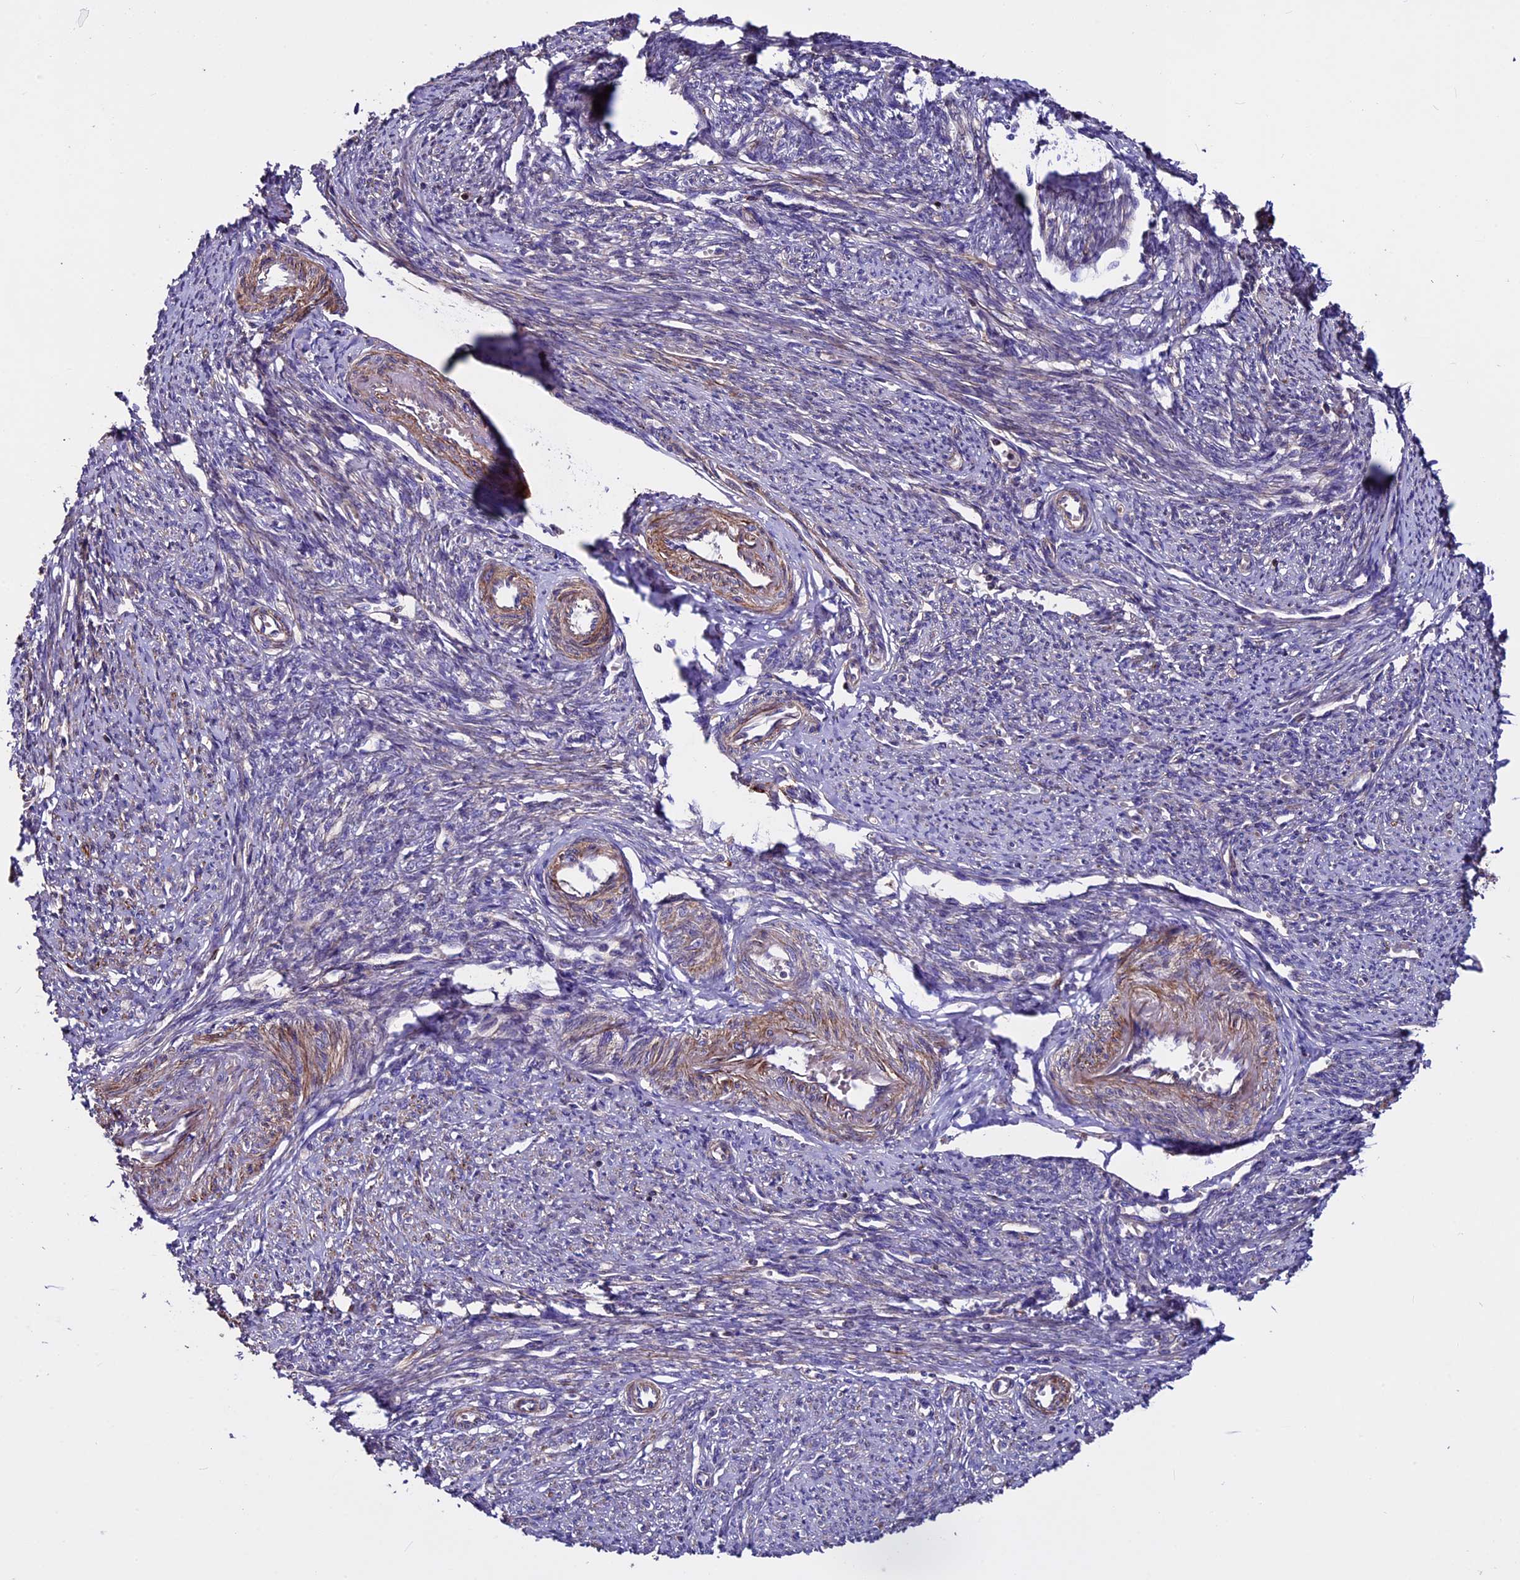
{"staining": {"intensity": "moderate", "quantity": "25%-75%", "location": "cytoplasmic/membranous"}, "tissue": "smooth muscle", "cell_type": "Smooth muscle cells", "image_type": "normal", "snomed": [{"axis": "morphology", "description": "Normal tissue, NOS"}, {"axis": "topography", "description": "Smooth muscle"}, {"axis": "topography", "description": "Uterus"}], "caption": "IHC (DAB) staining of normal smooth muscle displays moderate cytoplasmic/membranous protein staining in about 25%-75% of smooth muscle cells. (DAB (3,3'-diaminobenzidine) = brown stain, brightfield microscopy at high magnification).", "gene": "EVA1B", "patient": {"sex": "female", "age": 59}}